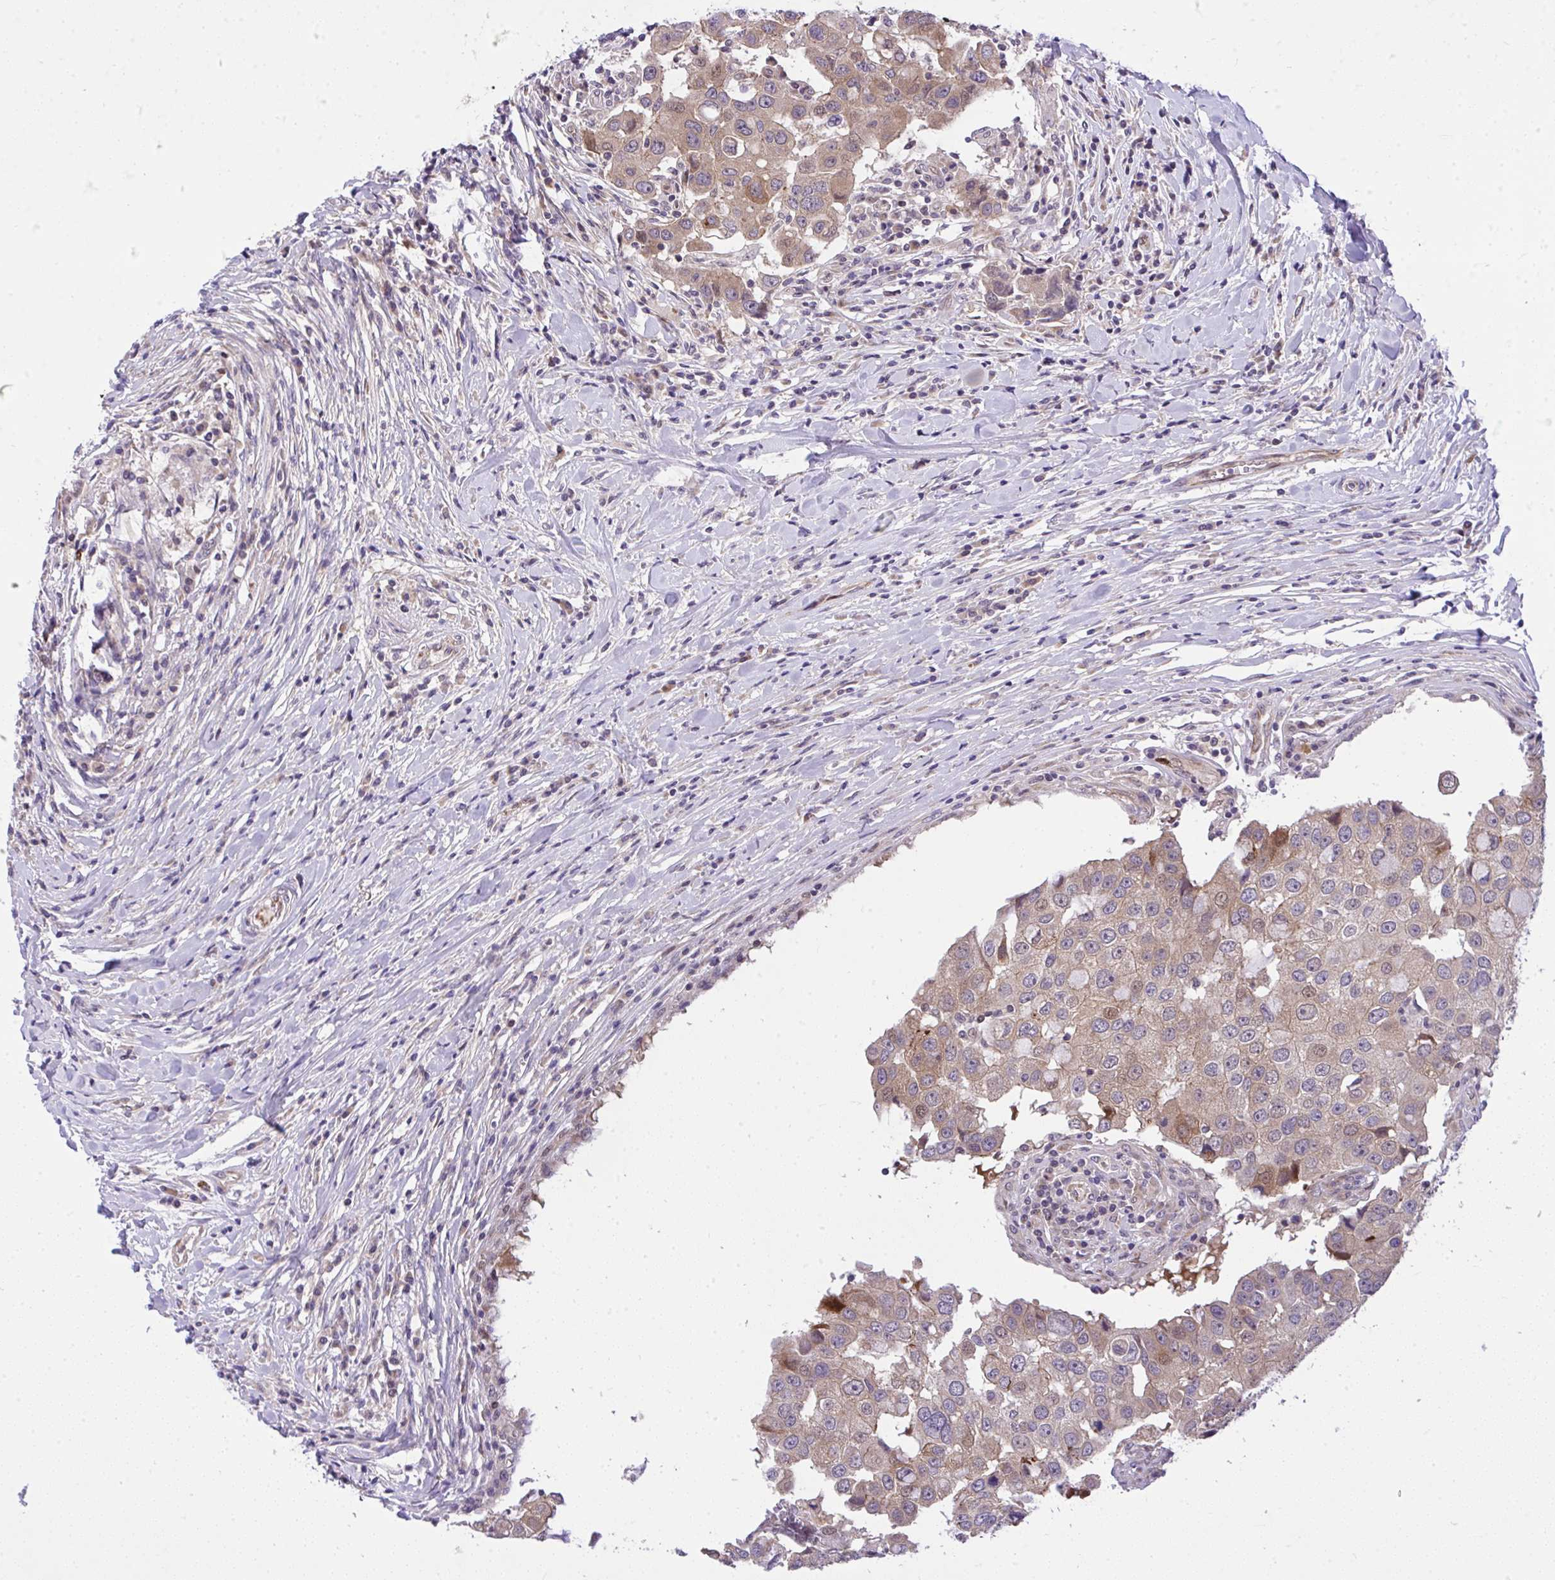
{"staining": {"intensity": "weak", "quantity": "25%-75%", "location": "cytoplasmic/membranous"}, "tissue": "breast cancer", "cell_type": "Tumor cells", "image_type": "cancer", "snomed": [{"axis": "morphology", "description": "Duct carcinoma"}, {"axis": "topography", "description": "Breast"}], "caption": "A brown stain highlights weak cytoplasmic/membranous positivity of a protein in human breast cancer tumor cells.", "gene": "CHIA", "patient": {"sex": "female", "age": 27}}